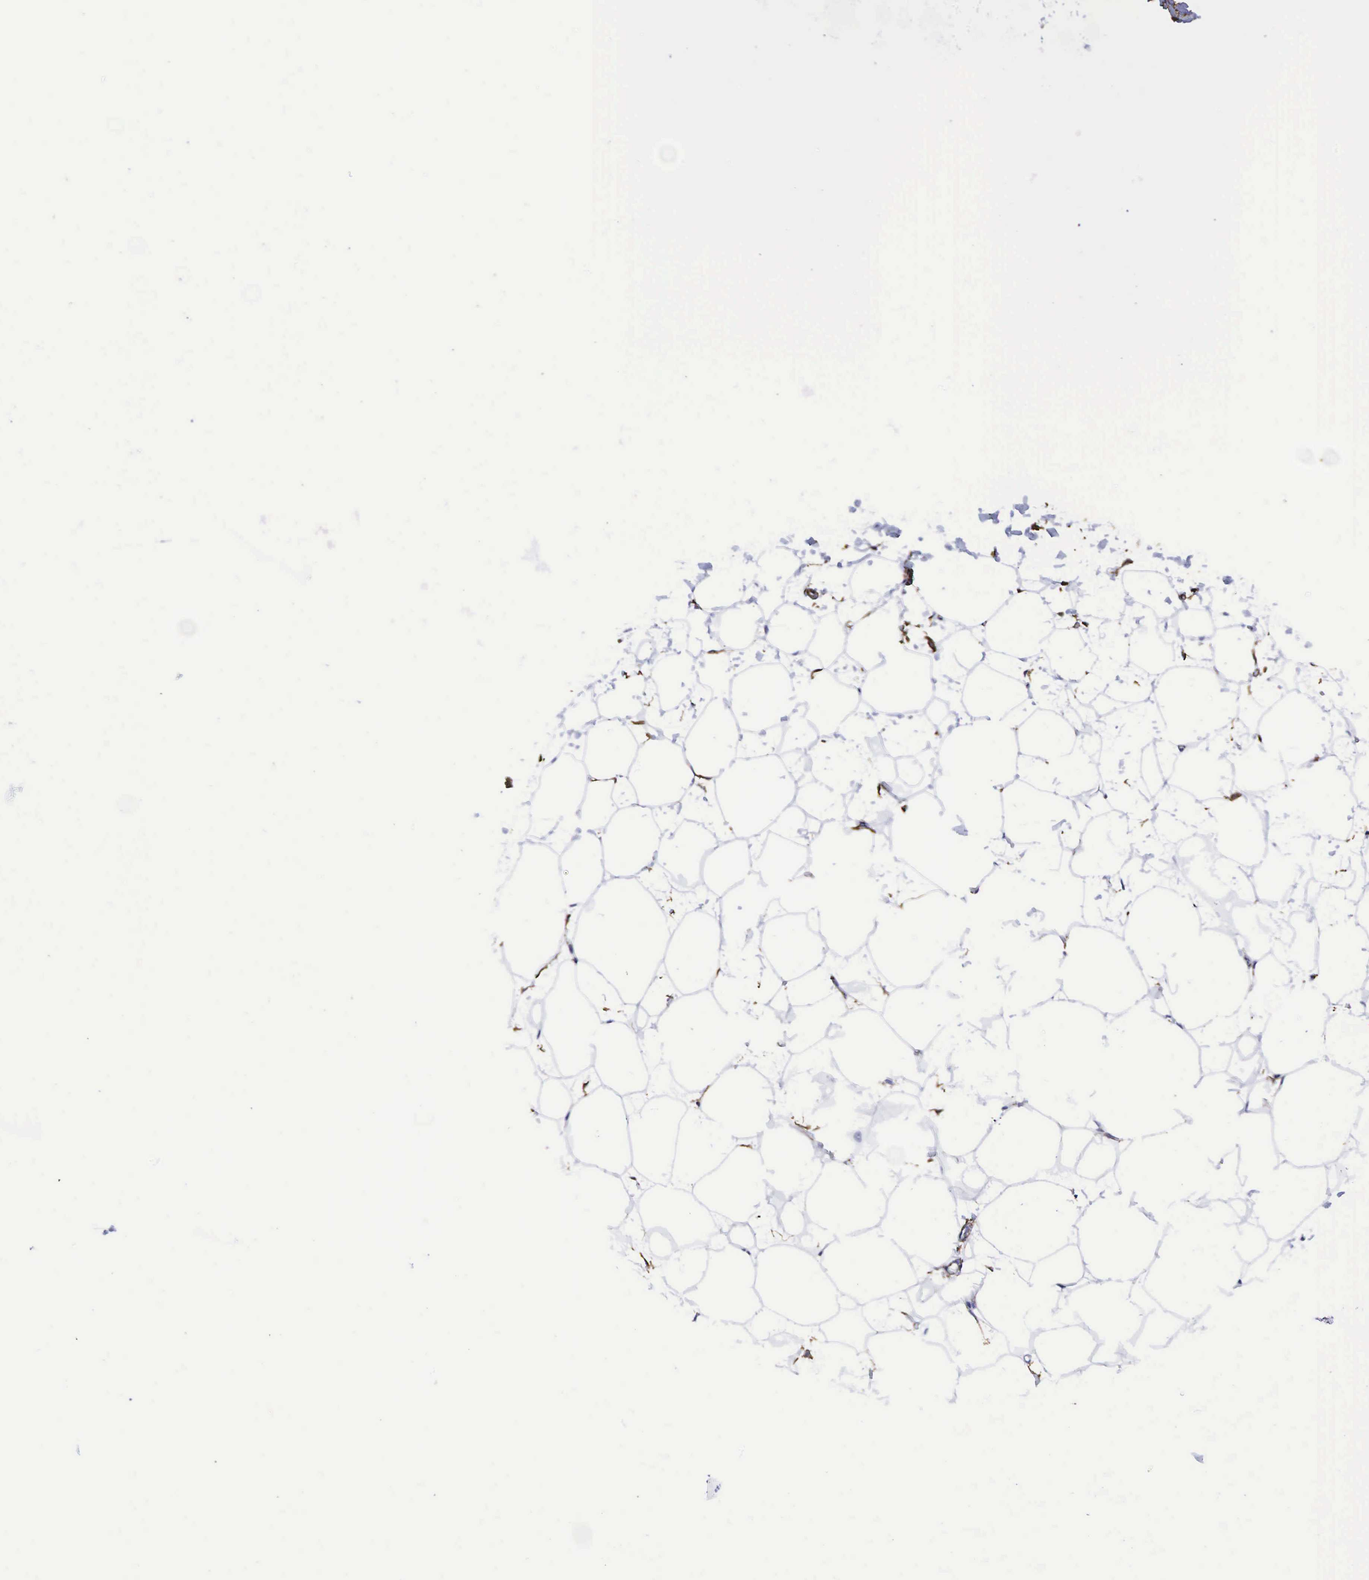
{"staining": {"intensity": "strong", "quantity": "25%-75%", "location": "cytoplasmic/membranous"}, "tissue": "adipose tissue", "cell_type": "Adipocytes", "image_type": "normal", "snomed": [{"axis": "morphology", "description": "Normal tissue, NOS"}, {"axis": "topography", "description": "Breast"}], "caption": "This image reveals immunohistochemistry (IHC) staining of benign adipose tissue, with high strong cytoplasmic/membranous positivity in about 25%-75% of adipocytes.", "gene": "CD44", "patient": {"sex": "female", "age": 45}}